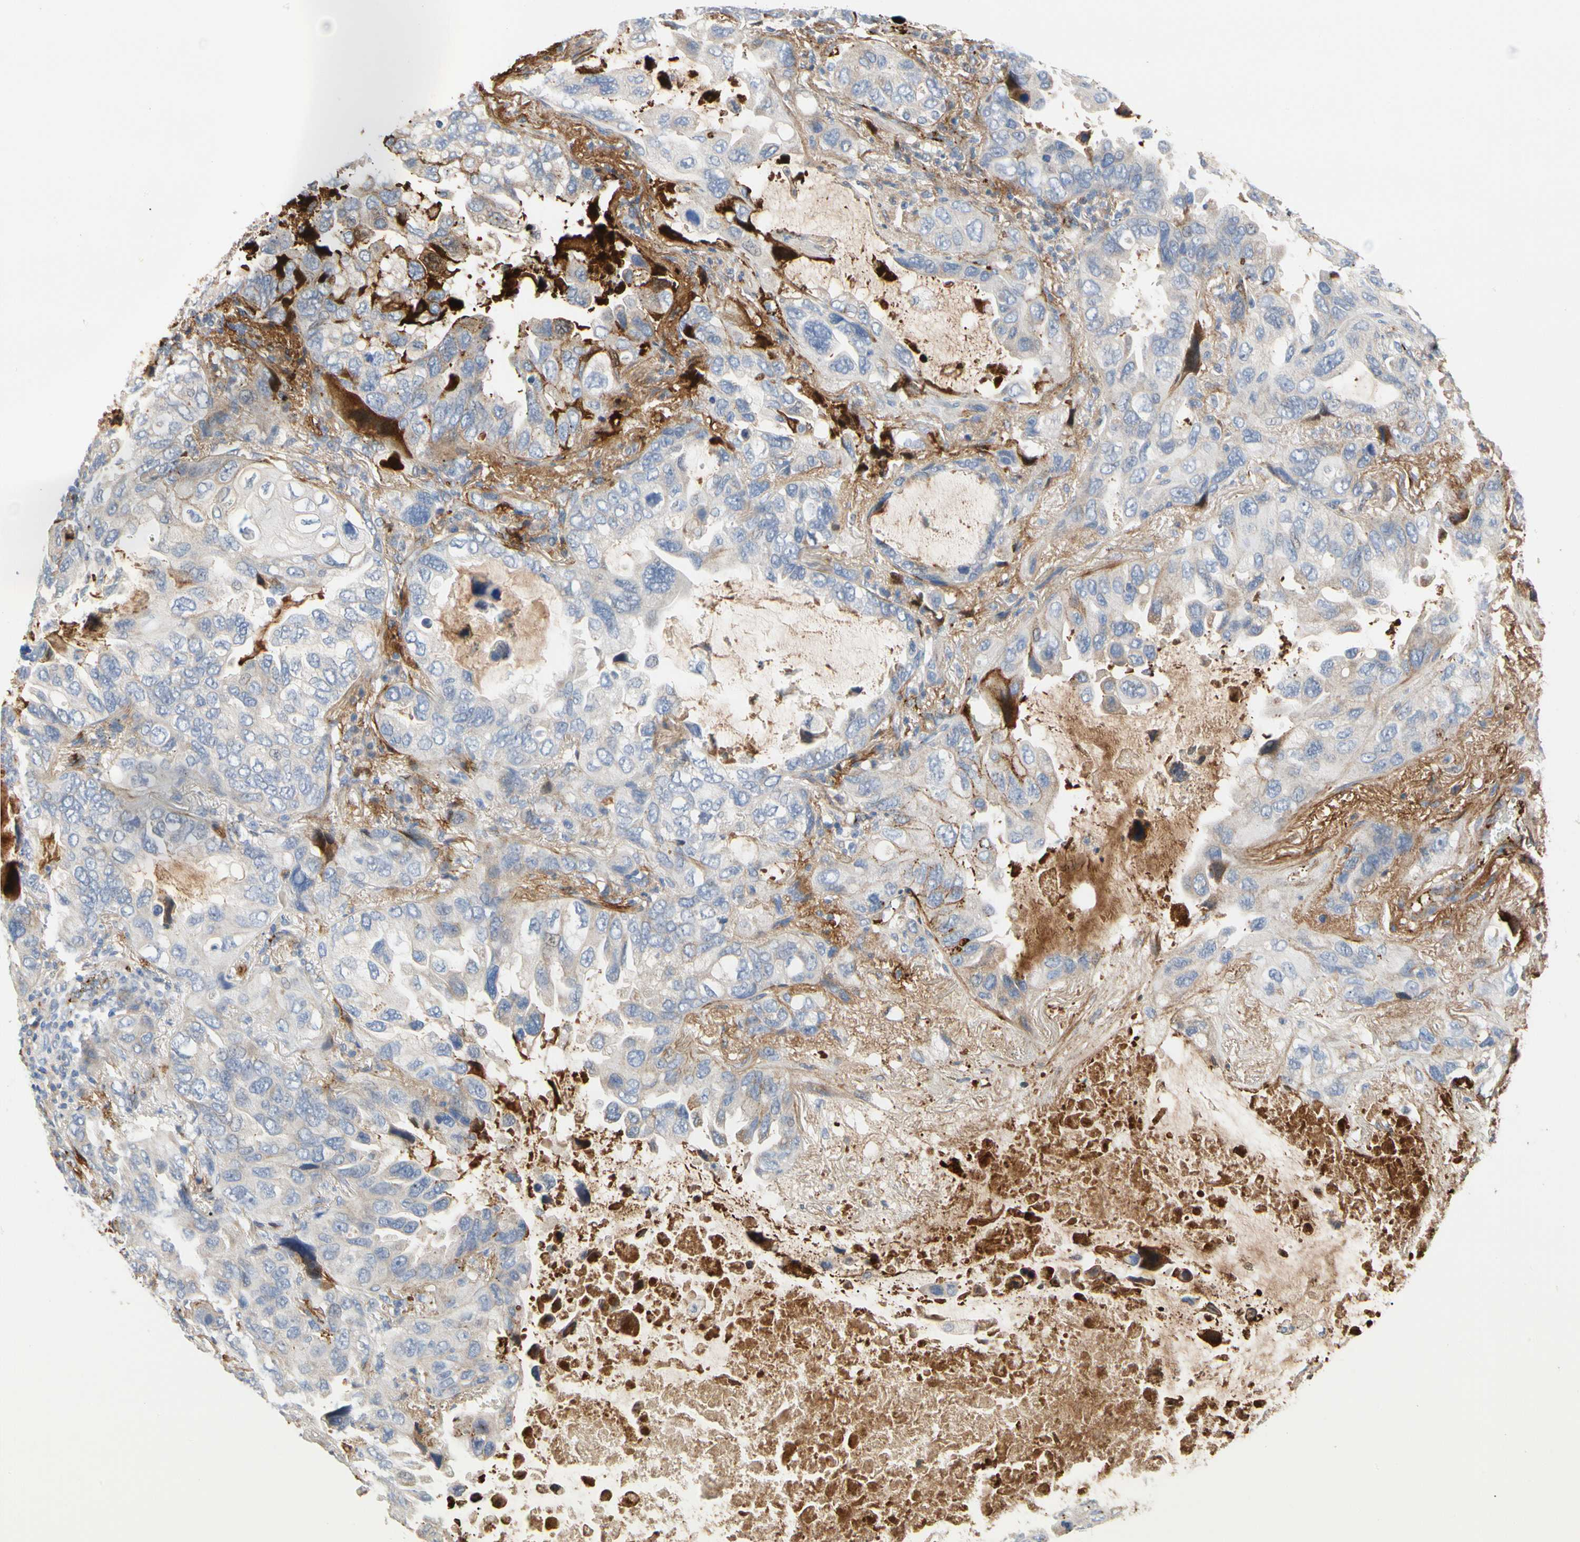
{"staining": {"intensity": "moderate", "quantity": "<25%", "location": "cytoplasmic/membranous"}, "tissue": "lung cancer", "cell_type": "Tumor cells", "image_type": "cancer", "snomed": [{"axis": "morphology", "description": "Squamous cell carcinoma, NOS"}, {"axis": "topography", "description": "Lung"}], "caption": "The image exhibits immunohistochemical staining of lung squamous cell carcinoma. There is moderate cytoplasmic/membranous staining is identified in approximately <25% of tumor cells.", "gene": "FGB", "patient": {"sex": "female", "age": 73}}